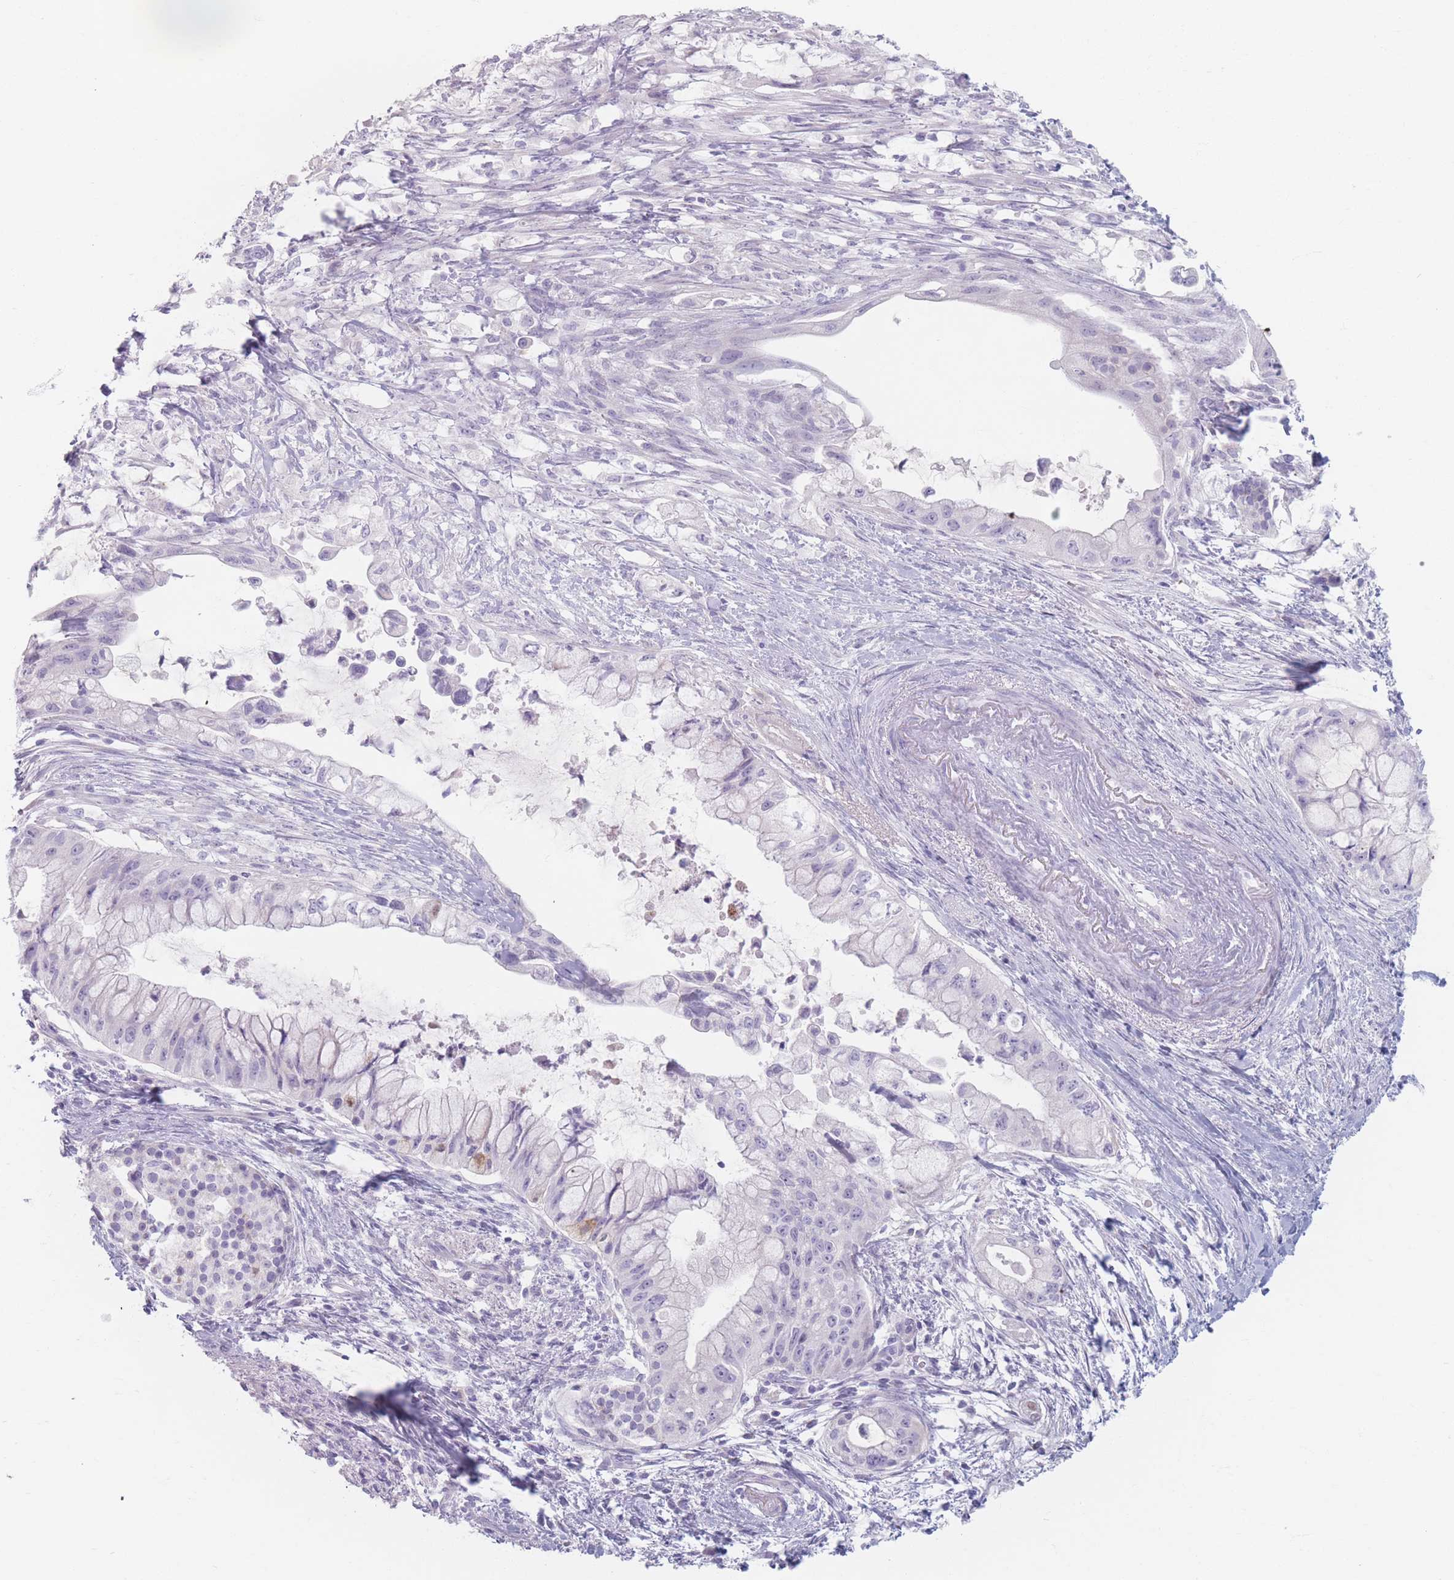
{"staining": {"intensity": "negative", "quantity": "none", "location": "none"}, "tissue": "pancreatic cancer", "cell_type": "Tumor cells", "image_type": "cancer", "snomed": [{"axis": "morphology", "description": "Adenocarcinoma, NOS"}, {"axis": "topography", "description": "Pancreas"}], "caption": "DAB (3,3'-diaminobenzidine) immunohistochemical staining of adenocarcinoma (pancreatic) reveals no significant expression in tumor cells. (Brightfield microscopy of DAB immunohistochemistry (IHC) at high magnification).", "gene": "PIGM", "patient": {"sex": "male", "age": 48}}